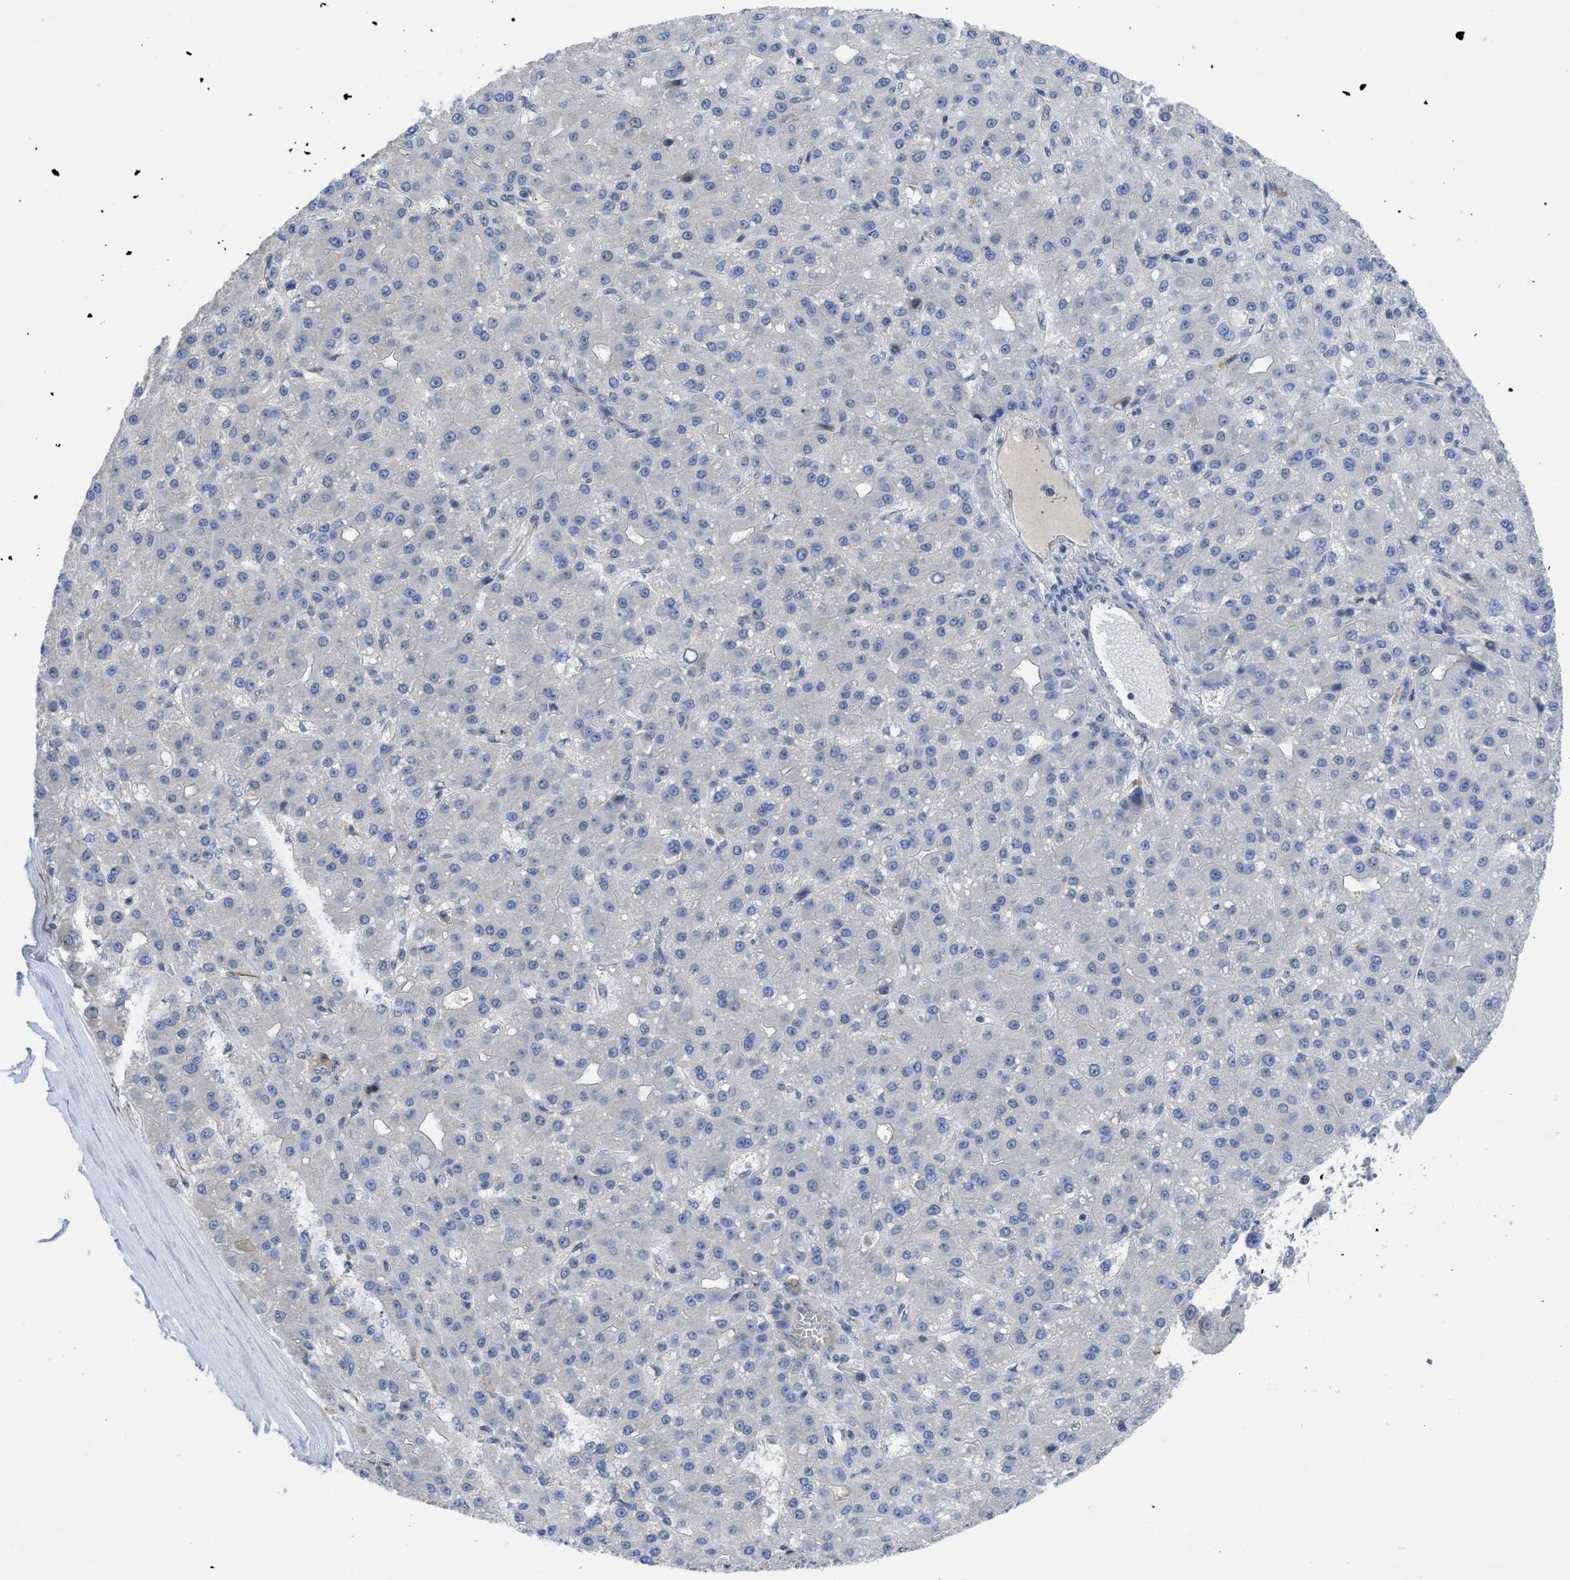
{"staining": {"intensity": "negative", "quantity": "none", "location": "none"}, "tissue": "liver cancer", "cell_type": "Tumor cells", "image_type": "cancer", "snomed": [{"axis": "morphology", "description": "Carcinoma, Hepatocellular, NOS"}, {"axis": "topography", "description": "Liver"}], "caption": "Tumor cells show no significant protein expression in liver cancer.", "gene": "IL17RE", "patient": {"sex": "male", "age": 67}}